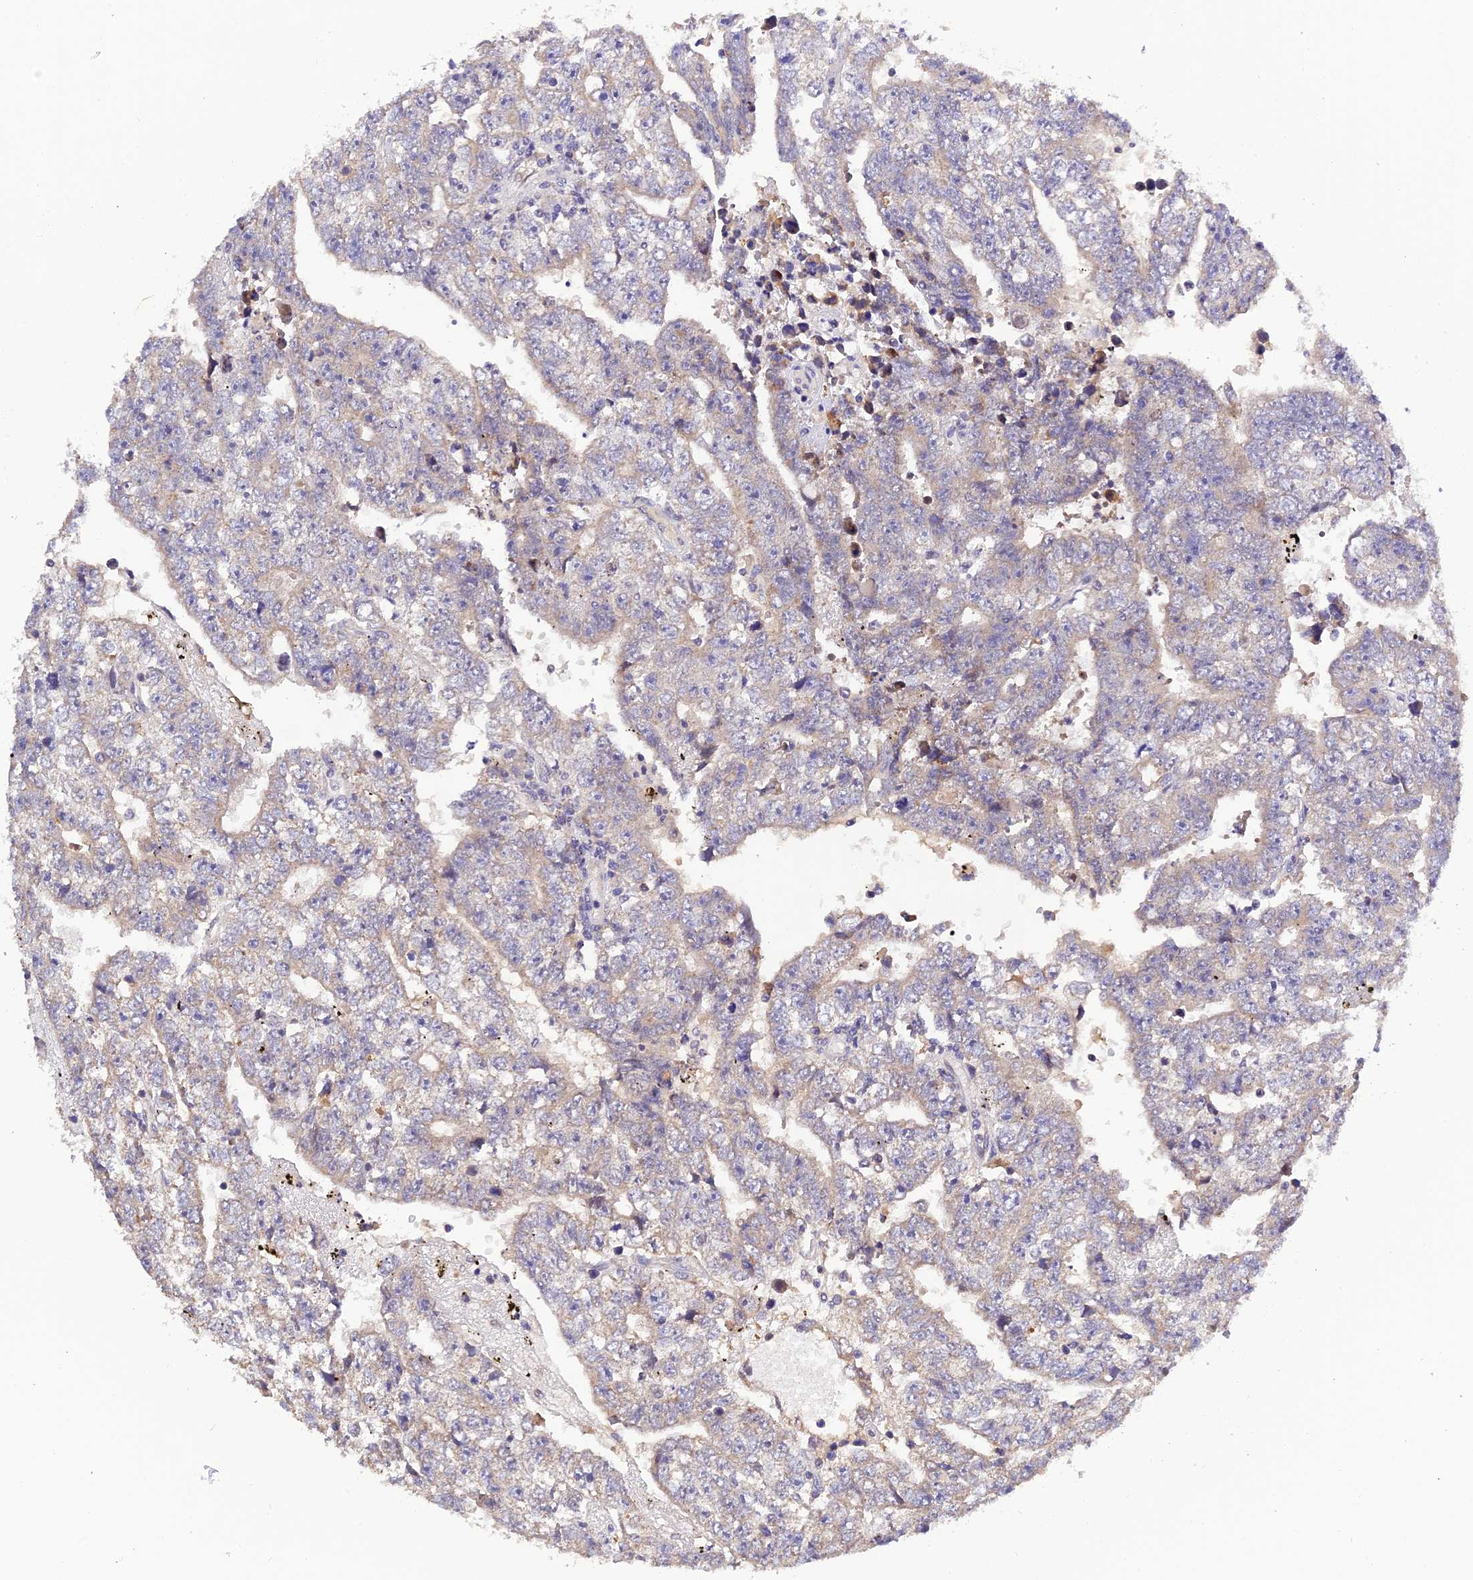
{"staining": {"intensity": "negative", "quantity": "none", "location": "none"}, "tissue": "testis cancer", "cell_type": "Tumor cells", "image_type": "cancer", "snomed": [{"axis": "morphology", "description": "Carcinoma, Embryonal, NOS"}, {"axis": "topography", "description": "Testis"}], "caption": "IHC micrograph of human embryonal carcinoma (testis) stained for a protein (brown), which exhibits no positivity in tumor cells.", "gene": "MNS1", "patient": {"sex": "male", "age": 25}}